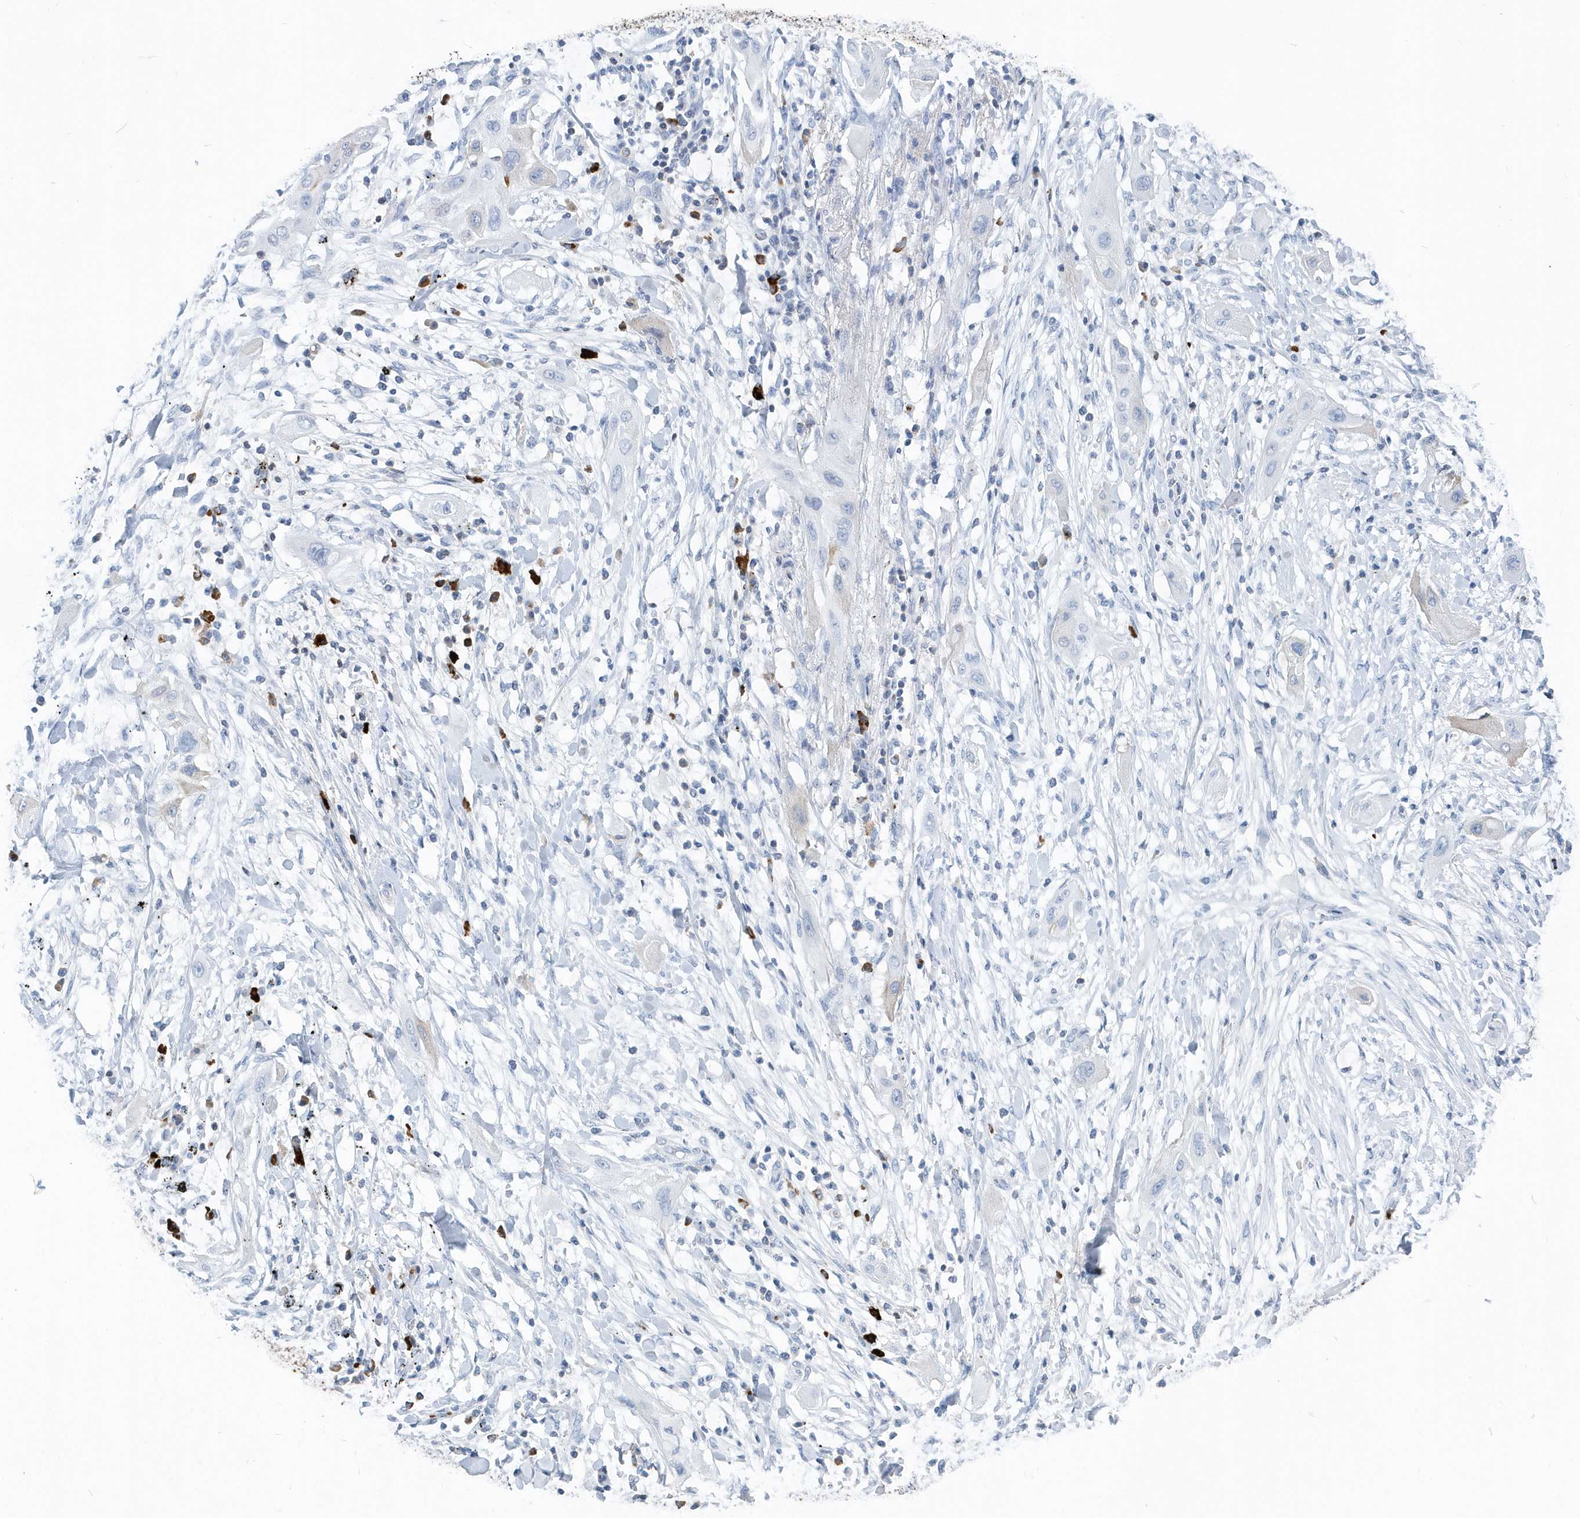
{"staining": {"intensity": "negative", "quantity": "none", "location": "none"}, "tissue": "lung cancer", "cell_type": "Tumor cells", "image_type": "cancer", "snomed": [{"axis": "morphology", "description": "Squamous cell carcinoma, NOS"}, {"axis": "topography", "description": "Lung"}], "caption": "Image shows no significant protein staining in tumor cells of lung squamous cell carcinoma.", "gene": "JCHAIN", "patient": {"sex": "female", "age": 47}}